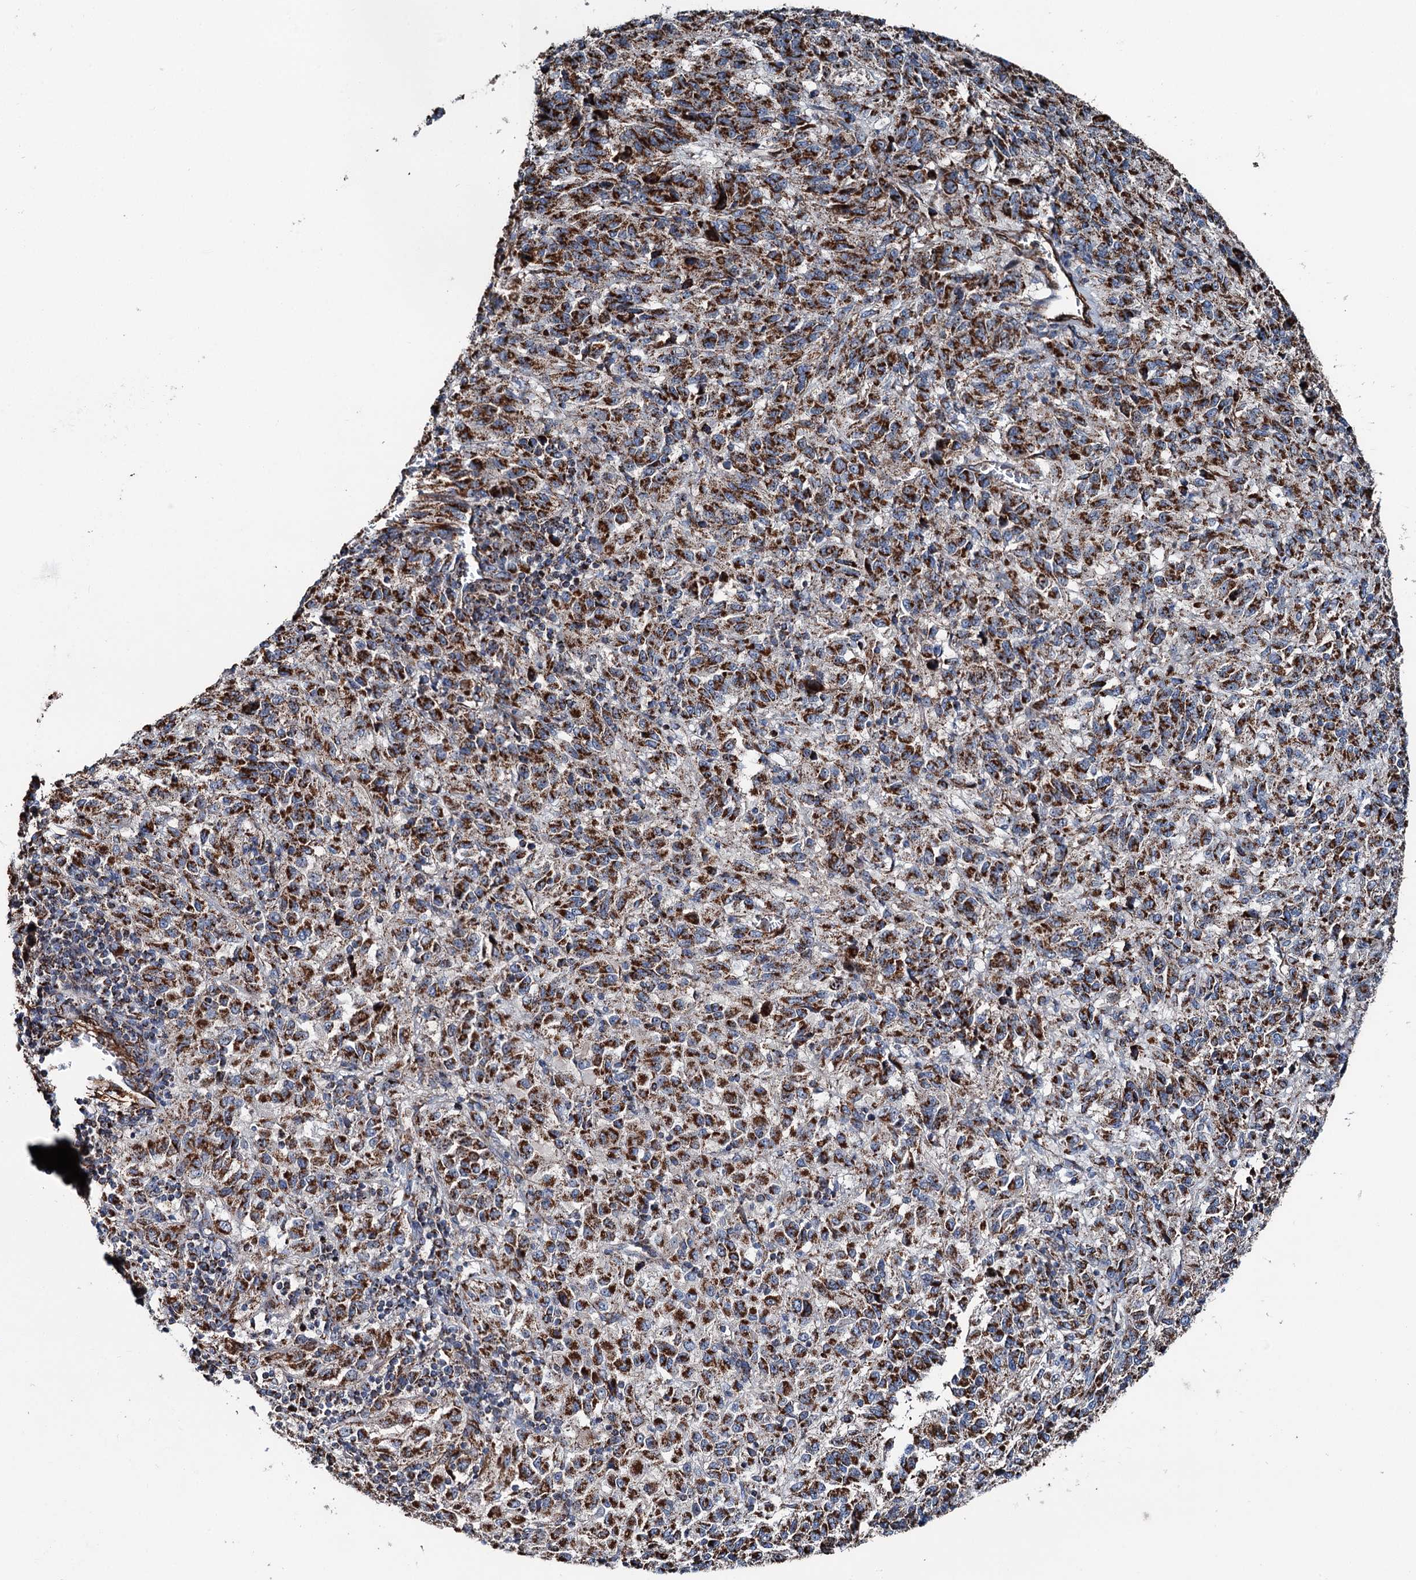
{"staining": {"intensity": "strong", "quantity": ">75%", "location": "cytoplasmic/membranous"}, "tissue": "melanoma", "cell_type": "Tumor cells", "image_type": "cancer", "snomed": [{"axis": "morphology", "description": "Malignant melanoma, Metastatic site"}, {"axis": "topography", "description": "Lung"}], "caption": "Strong cytoplasmic/membranous protein expression is identified in approximately >75% of tumor cells in malignant melanoma (metastatic site). Nuclei are stained in blue.", "gene": "DDIAS", "patient": {"sex": "male", "age": 64}}